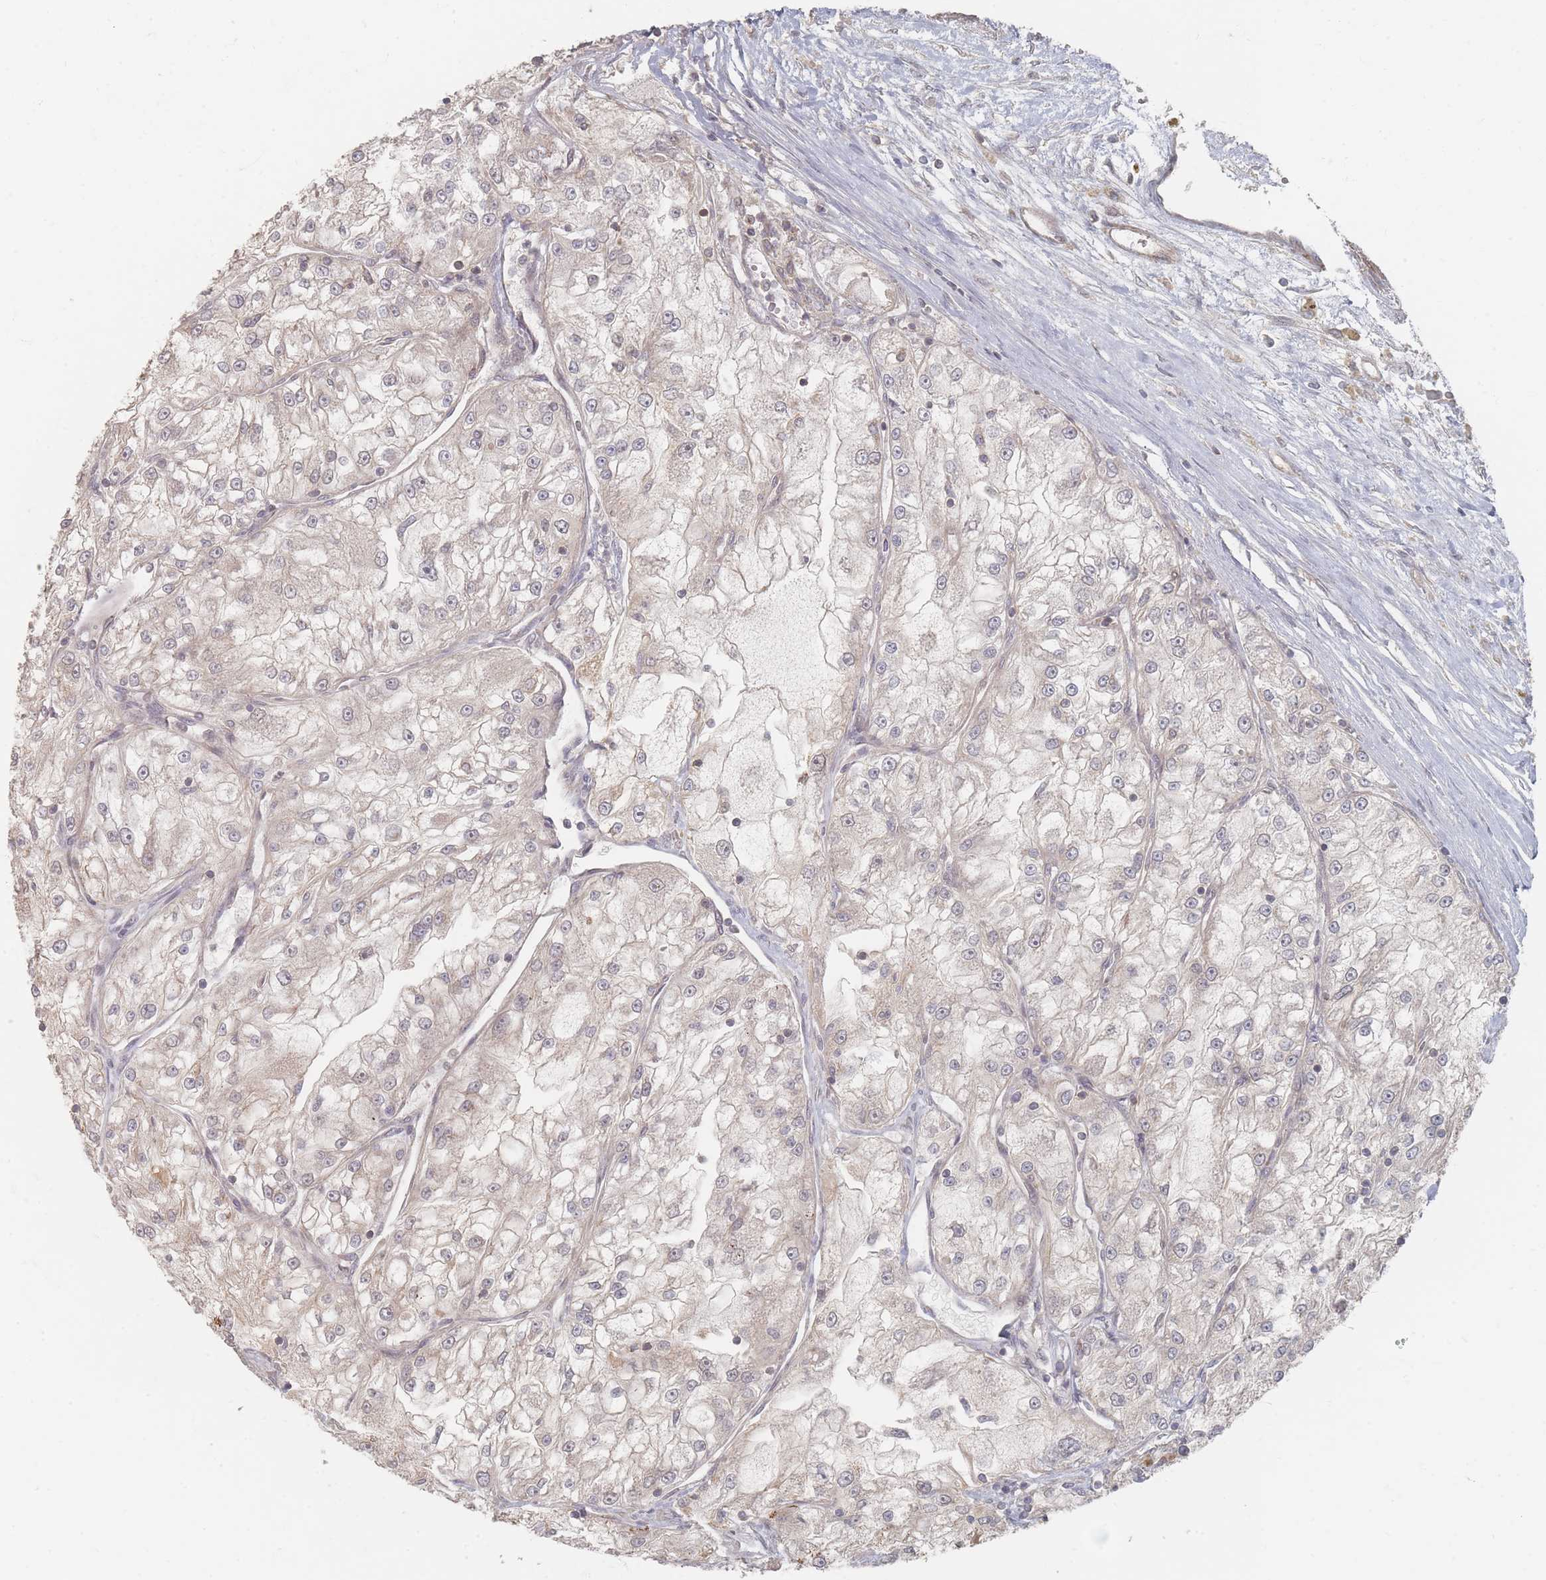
{"staining": {"intensity": "negative", "quantity": "none", "location": "none"}, "tissue": "renal cancer", "cell_type": "Tumor cells", "image_type": "cancer", "snomed": [{"axis": "morphology", "description": "Adenocarcinoma, NOS"}, {"axis": "topography", "description": "Kidney"}], "caption": "There is no significant expression in tumor cells of adenocarcinoma (renal). Brightfield microscopy of immunohistochemistry stained with DAB (3,3'-diaminobenzidine) (brown) and hematoxylin (blue), captured at high magnification.", "gene": "GLE1", "patient": {"sex": "female", "age": 72}}